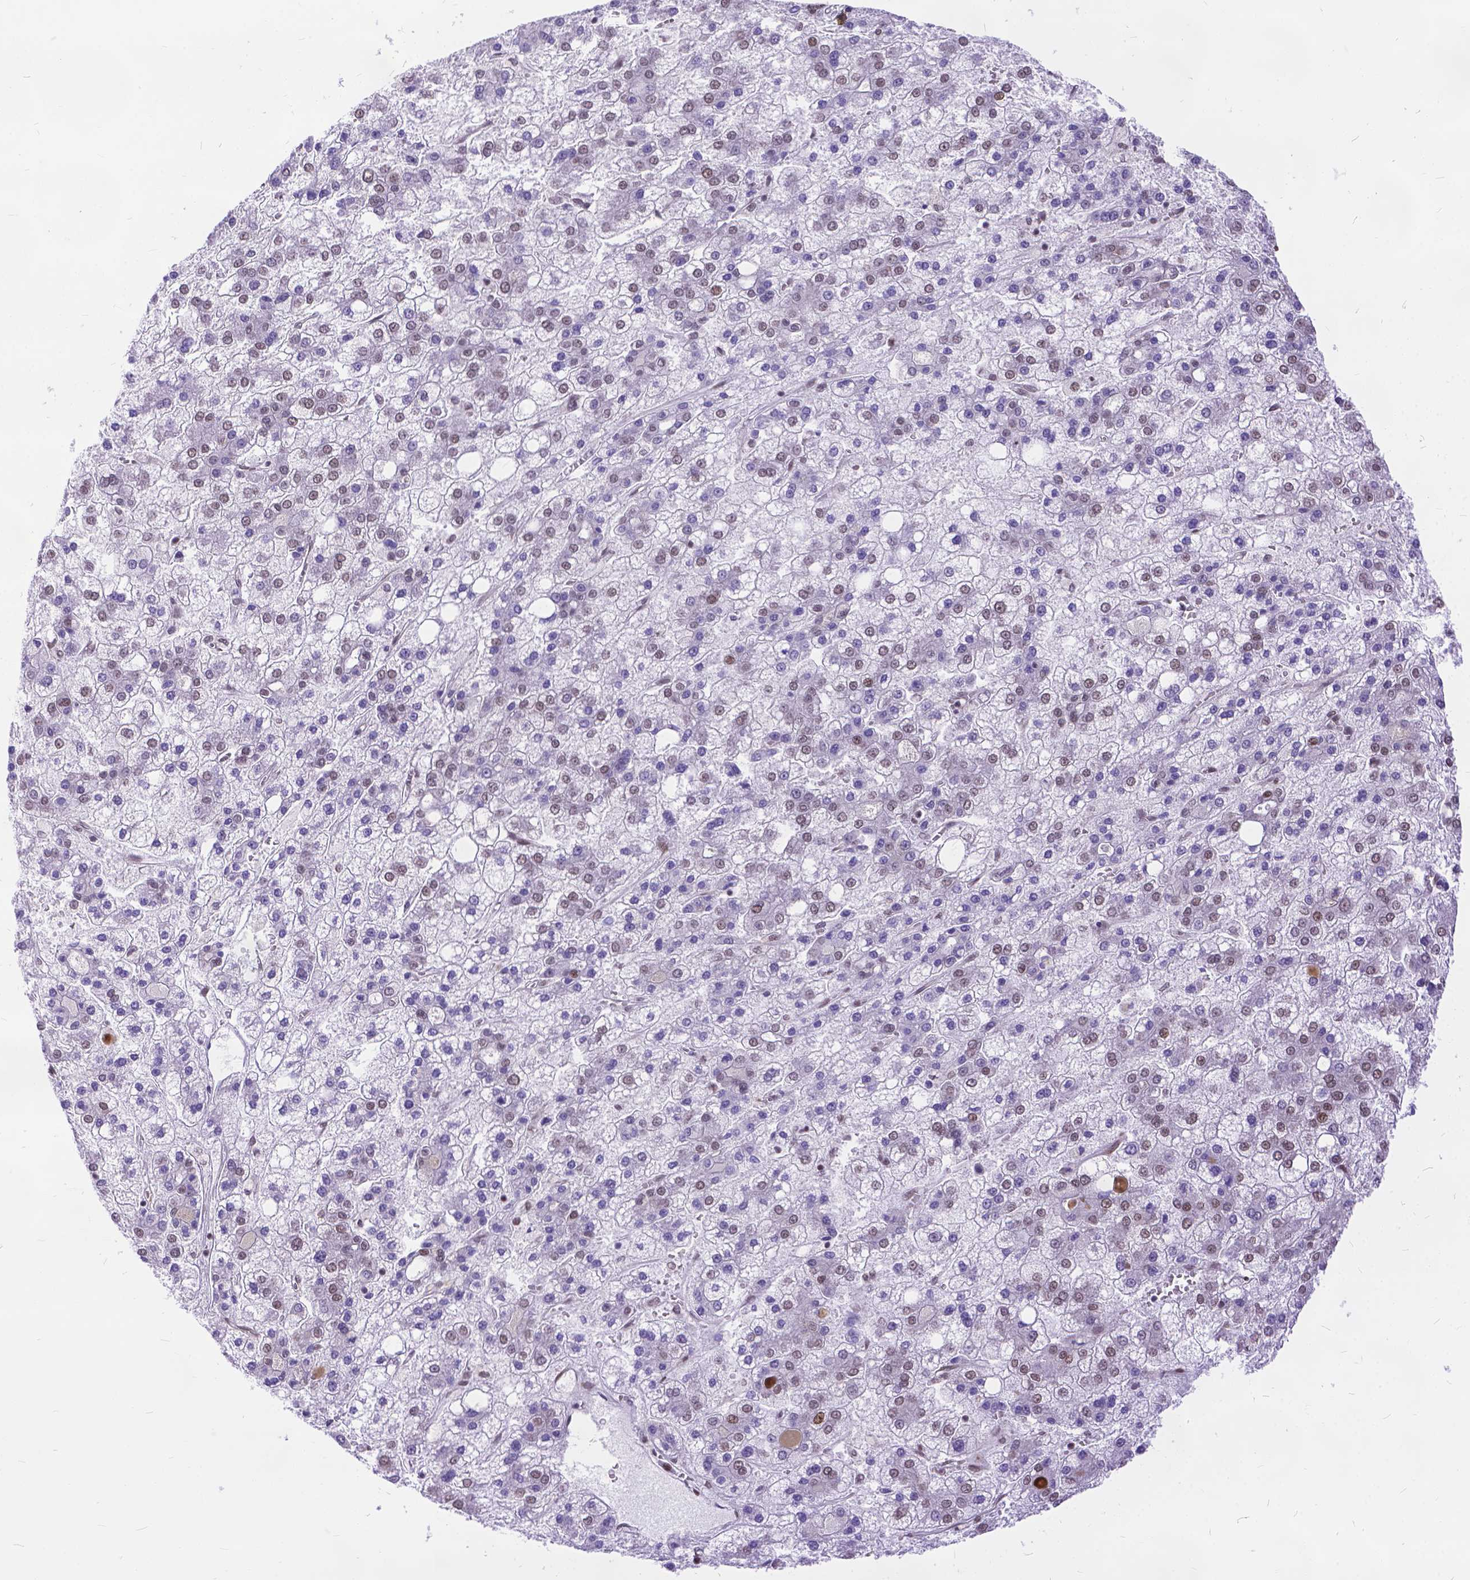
{"staining": {"intensity": "weak", "quantity": "25%-75%", "location": "nuclear"}, "tissue": "liver cancer", "cell_type": "Tumor cells", "image_type": "cancer", "snomed": [{"axis": "morphology", "description": "Carcinoma, Hepatocellular, NOS"}, {"axis": "topography", "description": "Liver"}], "caption": "A photomicrograph showing weak nuclear staining in approximately 25%-75% of tumor cells in hepatocellular carcinoma (liver), as visualized by brown immunohistochemical staining.", "gene": "FAM124B", "patient": {"sex": "male", "age": 73}}